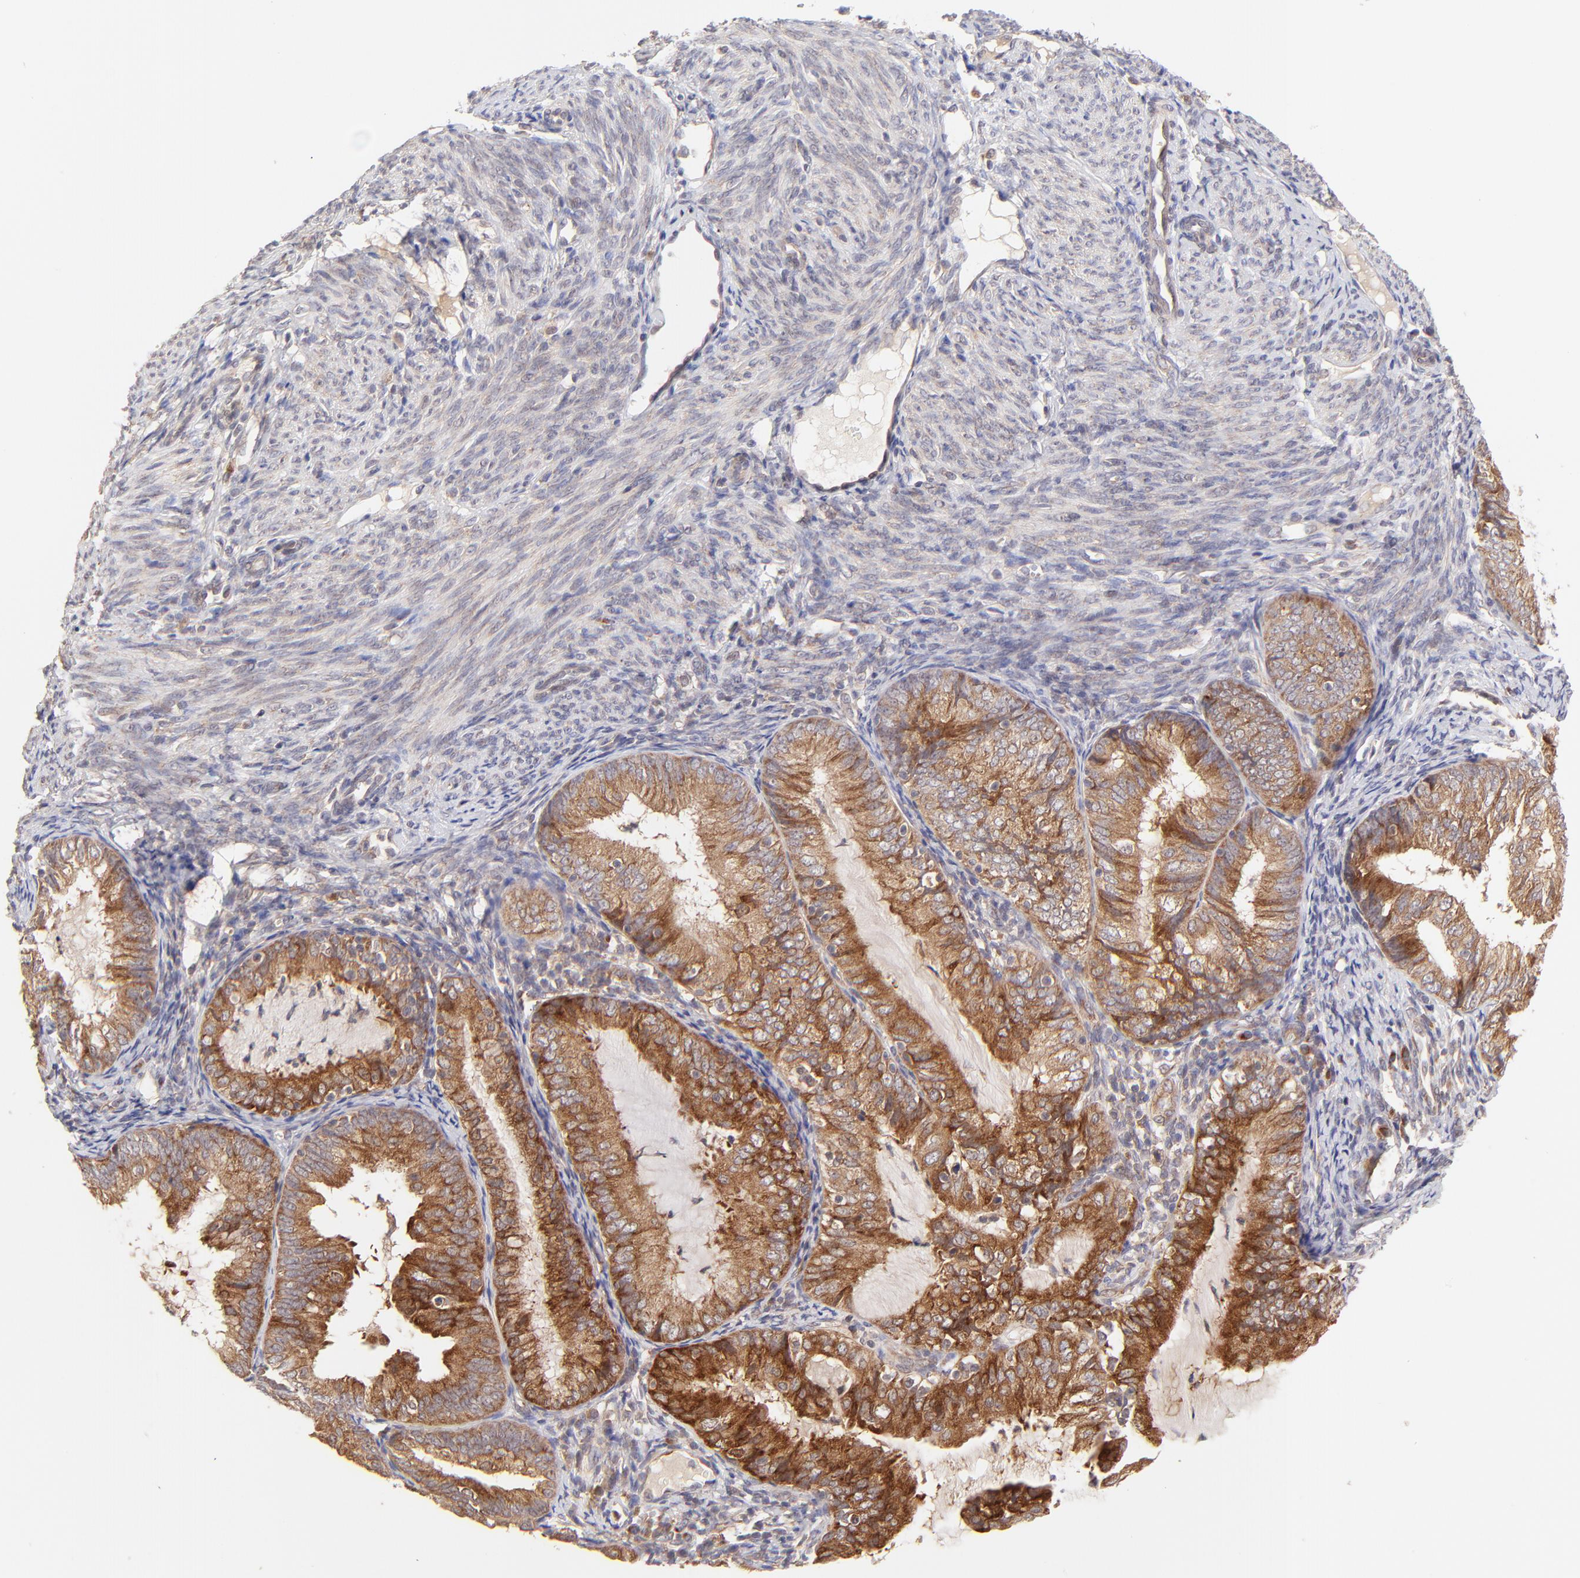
{"staining": {"intensity": "strong", "quantity": ">75%", "location": "cytoplasmic/membranous"}, "tissue": "endometrial cancer", "cell_type": "Tumor cells", "image_type": "cancer", "snomed": [{"axis": "morphology", "description": "Adenocarcinoma, NOS"}, {"axis": "topography", "description": "Endometrium"}], "caption": "Brown immunohistochemical staining in endometrial cancer demonstrates strong cytoplasmic/membranous staining in about >75% of tumor cells.", "gene": "TNRC6B", "patient": {"sex": "female", "age": 66}}